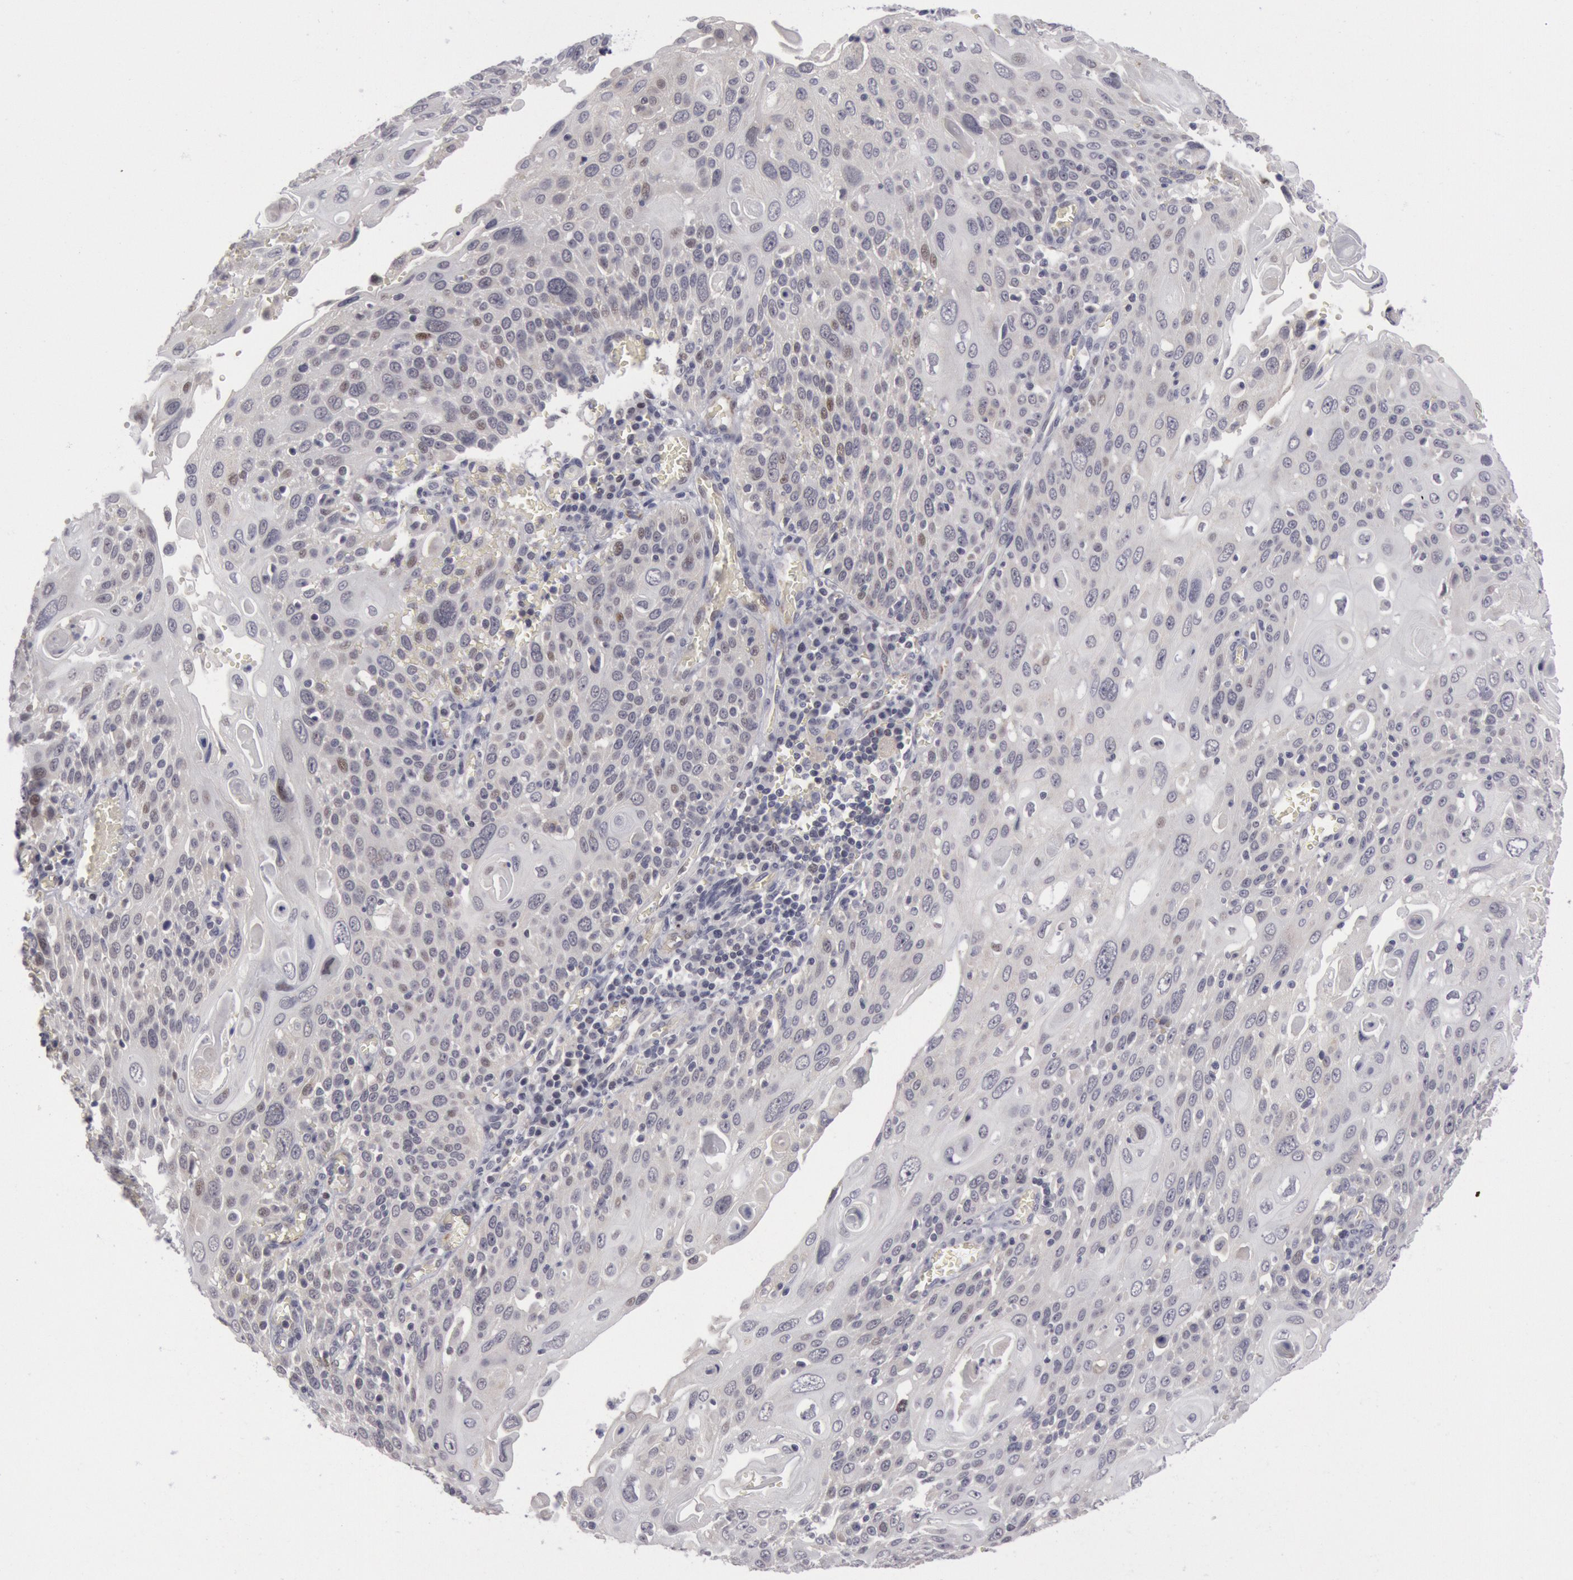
{"staining": {"intensity": "moderate", "quantity": "<25%", "location": "nuclear"}, "tissue": "cervical cancer", "cell_type": "Tumor cells", "image_type": "cancer", "snomed": [{"axis": "morphology", "description": "Squamous cell carcinoma, NOS"}, {"axis": "topography", "description": "Cervix"}], "caption": "Immunohistochemical staining of cervical squamous cell carcinoma reveals low levels of moderate nuclear protein expression in about <25% of tumor cells.", "gene": "JOSD1", "patient": {"sex": "female", "age": 54}}